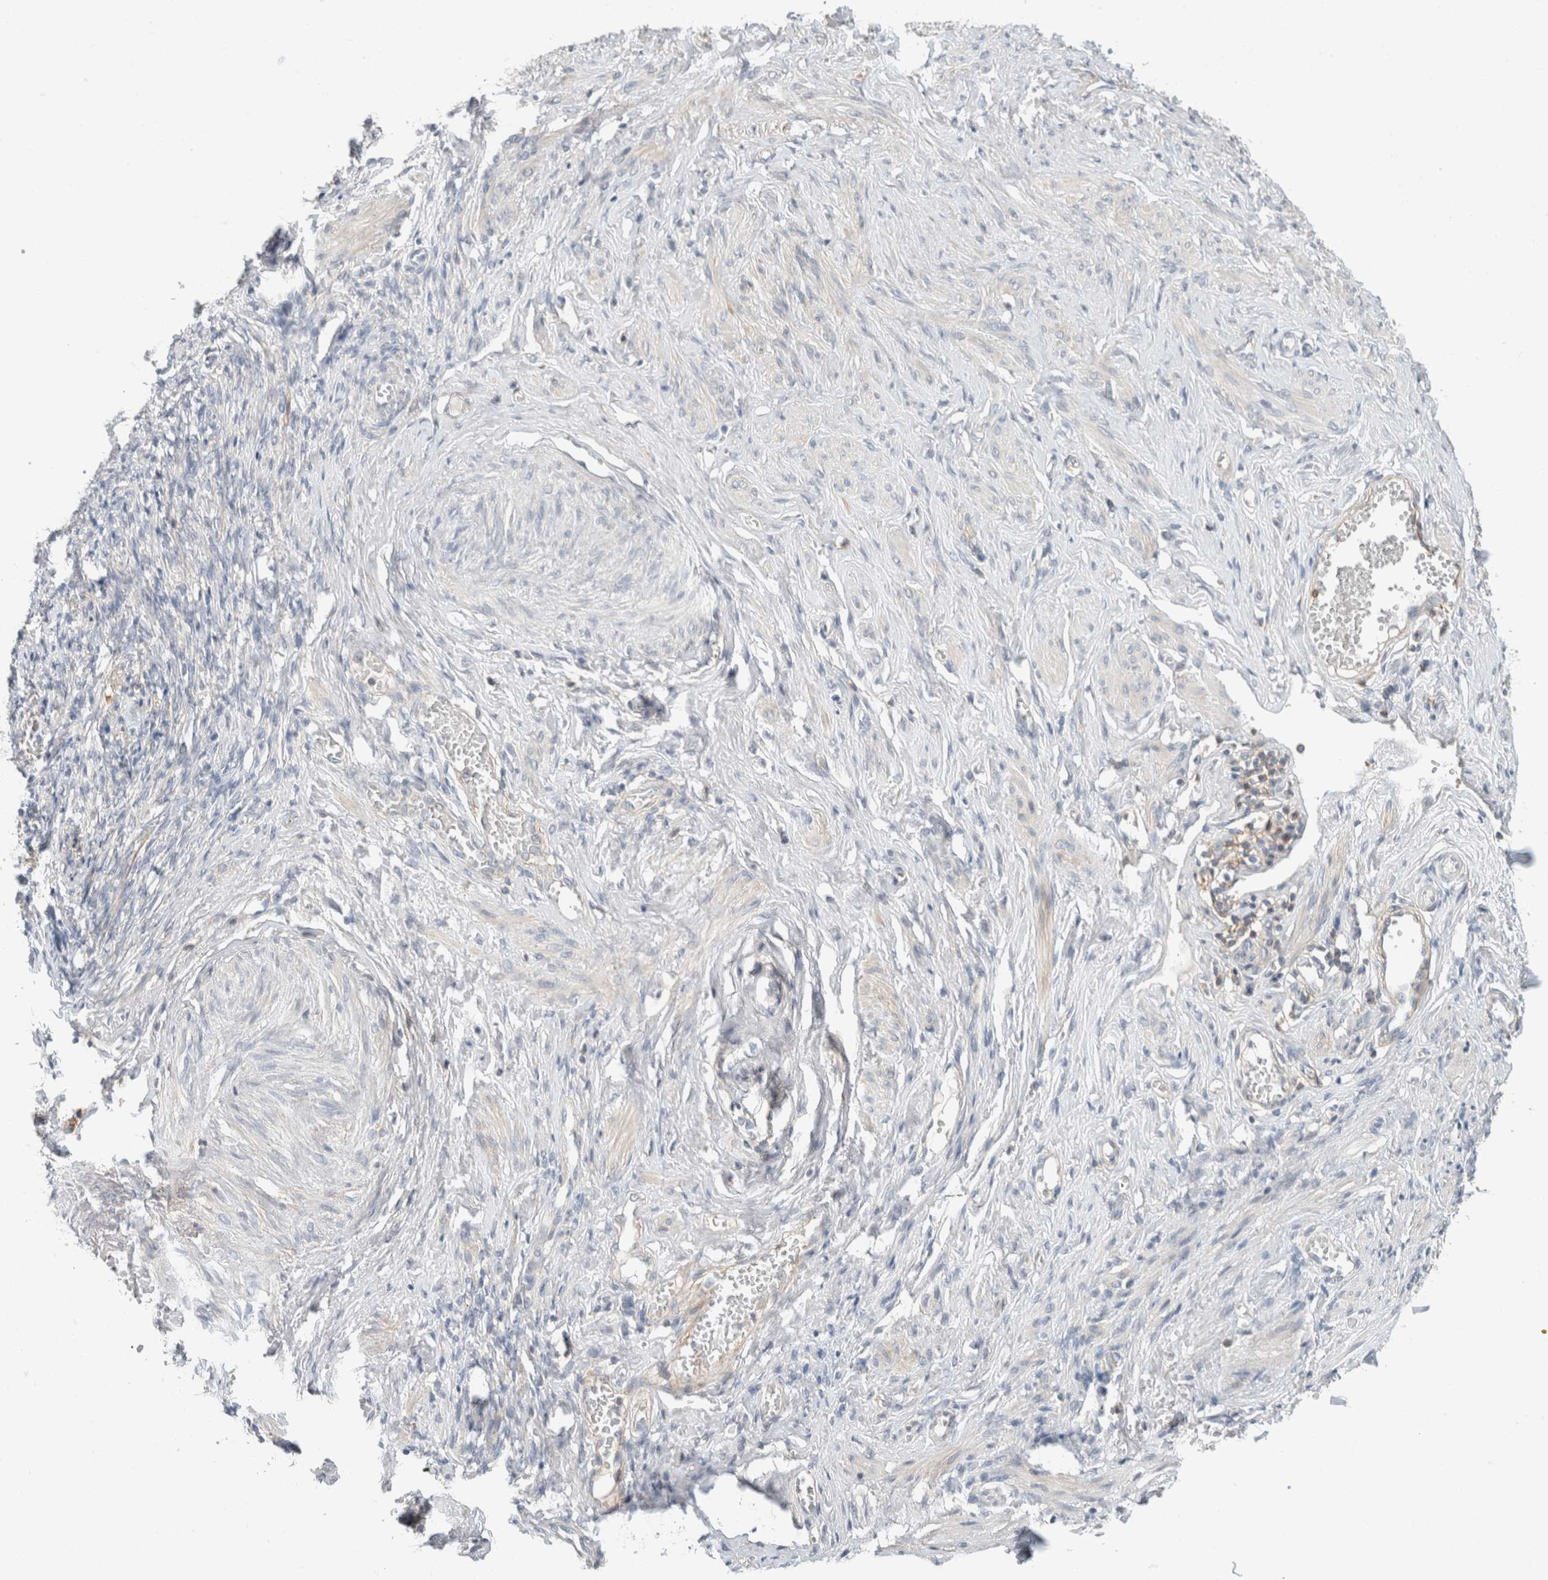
{"staining": {"intensity": "negative", "quantity": "none", "location": "none"}, "tissue": "adipose tissue", "cell_type": "Adipocytes", "image_type": "normal", "snomed": [{"axis": "morphology", "description": "Normal tissue, NOS"}, {"axis": "topography", "description": "Vascular tissue"}, {"axis": "topography", "description": "Fallopian tube"}, {"axis": "topography", "description": "Ovary"}], "caption": "The IHC photomicrograph has no significant expression in adipocytes of adipose tissue. (Stains: DAB immunohistochemistry with hematoxylin counter stain, Microscopy: brightfield microscopy at high magnification).", "gene": "ERCC6L2", "patient": {"sex": "female", "age": 67}}